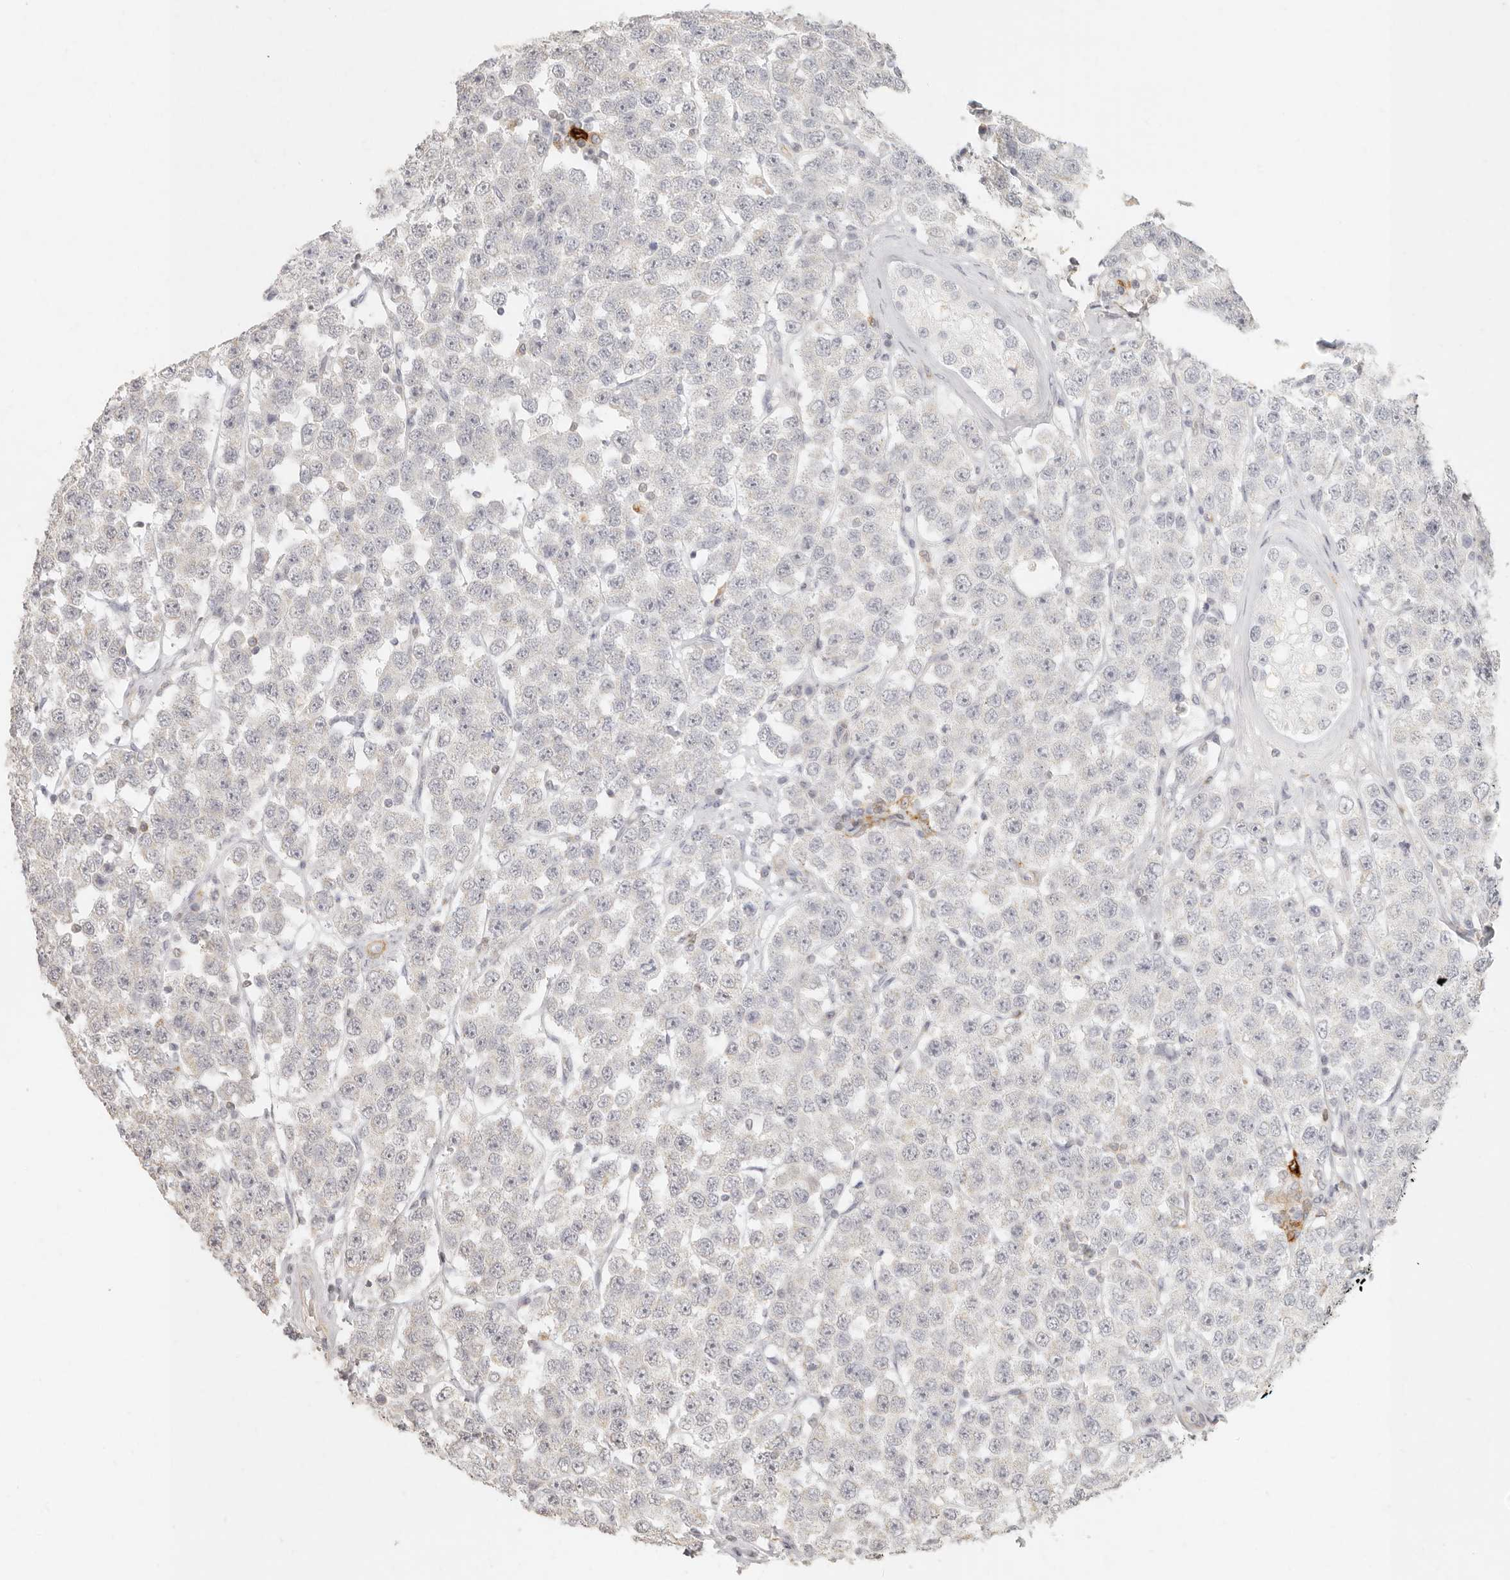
{"staining": {"intensity": "negative", "quantity": "none", "location": "none"}, "tissue": "testis cancer", "cell_type": "Tumor cells", "image_type": "cancer", "snomed": [{"axis": "morphology", "description": "Seminoma, NOS"}, {"axis": "topography", "description": "Testis"}], "caption": "Tumor cells show no significant protein staining in seminoma (testis).", "gene": "NIBAN1", "patient": {"sex": "male", "age": 28}}